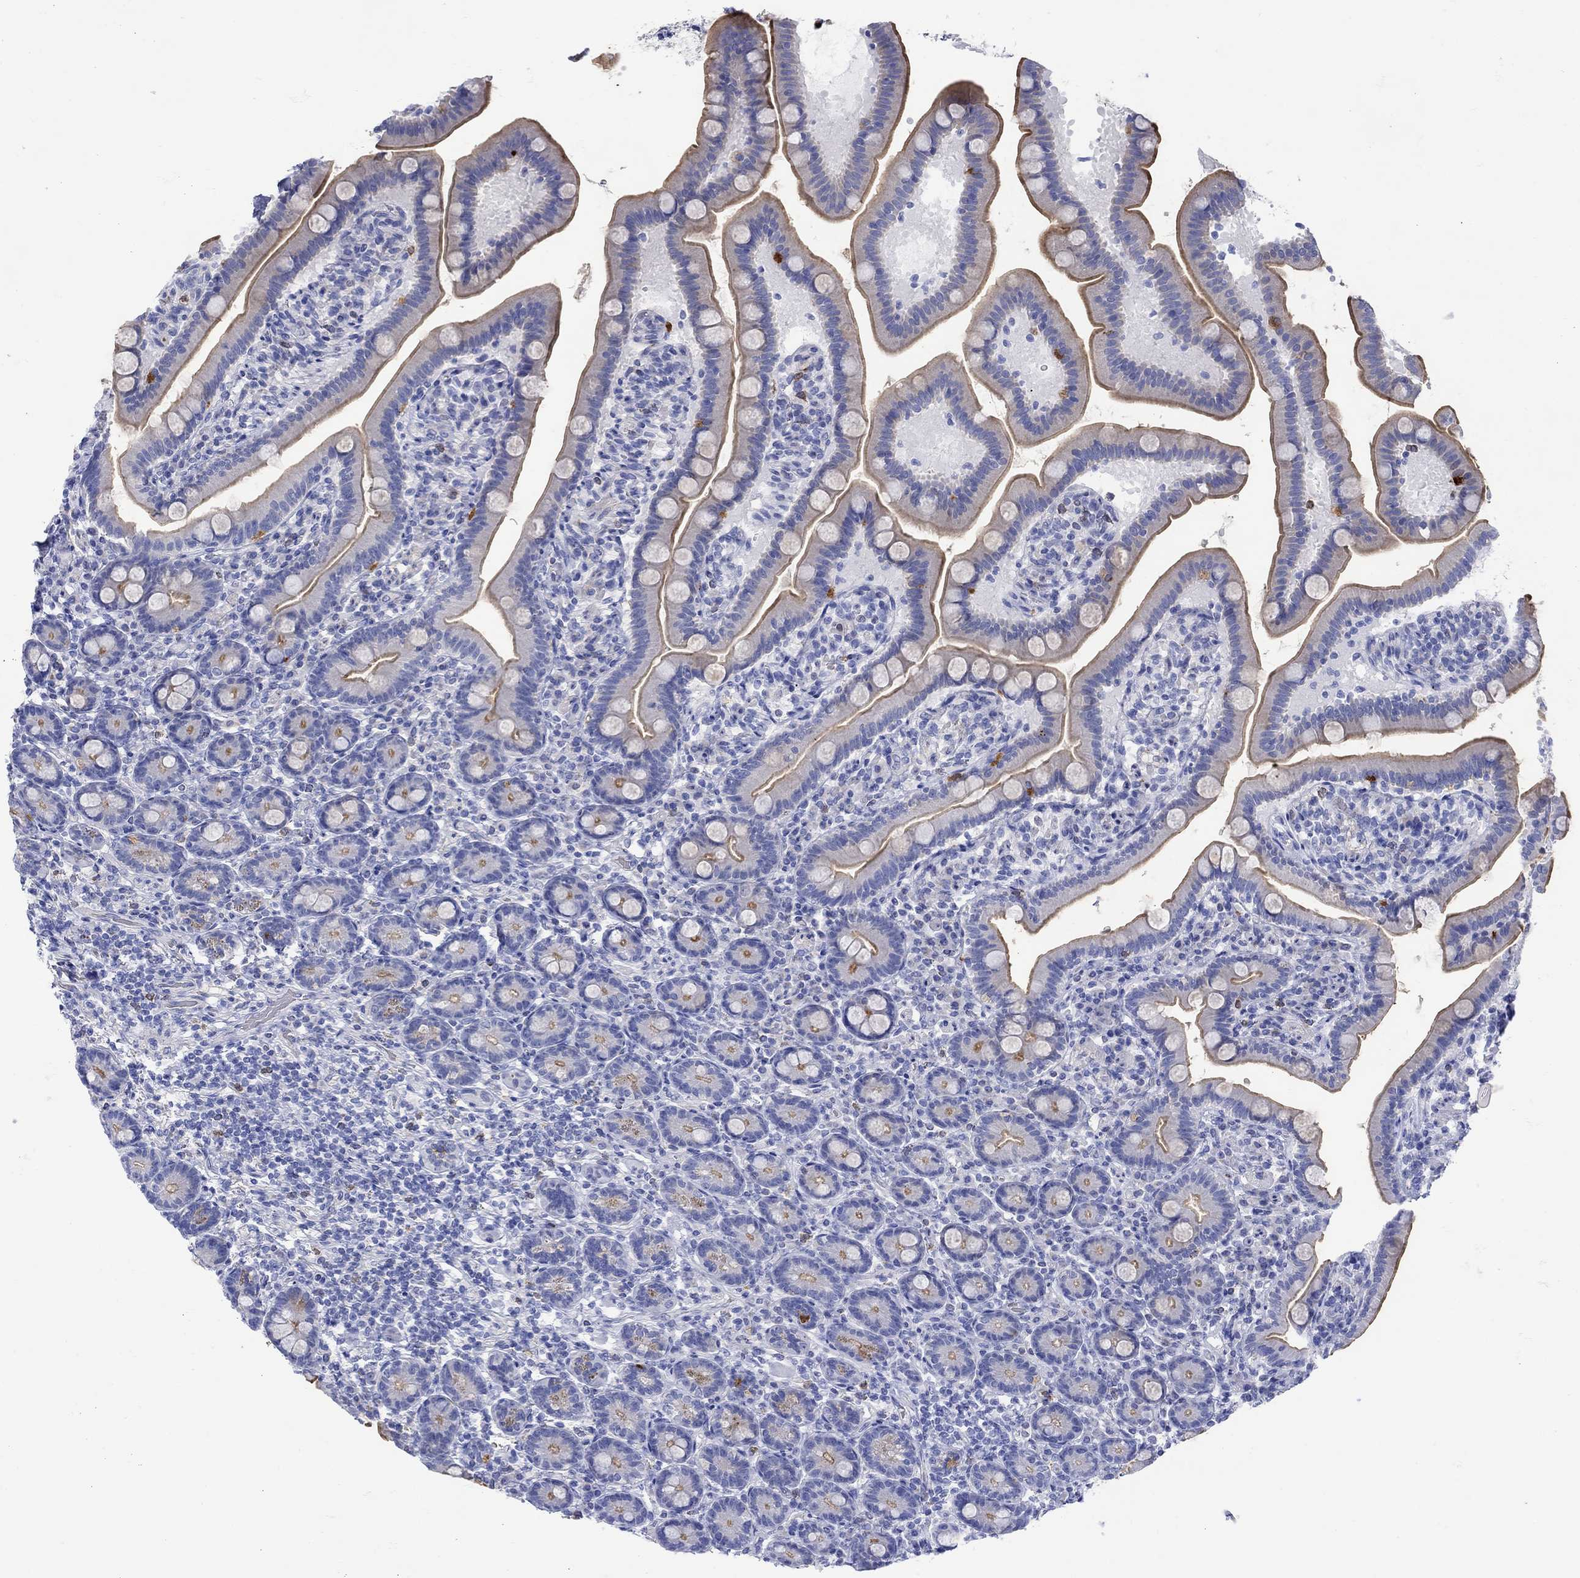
{"staining": {"intensity": "moderate", "quantity": "<25%", "location": "cytoplasmic/membranous"}, "tissue": "small intestine", "cell_type": "Glandular cells", "image_type": "normal", "snomed": [{"axis": "morphology", "description": "Normal tissue, NOS"}, {"axis": "topography", "description": "Small intestine"}], "caption": "A micrograph of small intestine stained for a protein exhibits moderate cytoplasmic/membranous brown staining in glandular cells. (IHC, brightfield microscopy, high magnification).", "gene": "ANKMY1", "patient": {"sex": "male", "age": 66}}